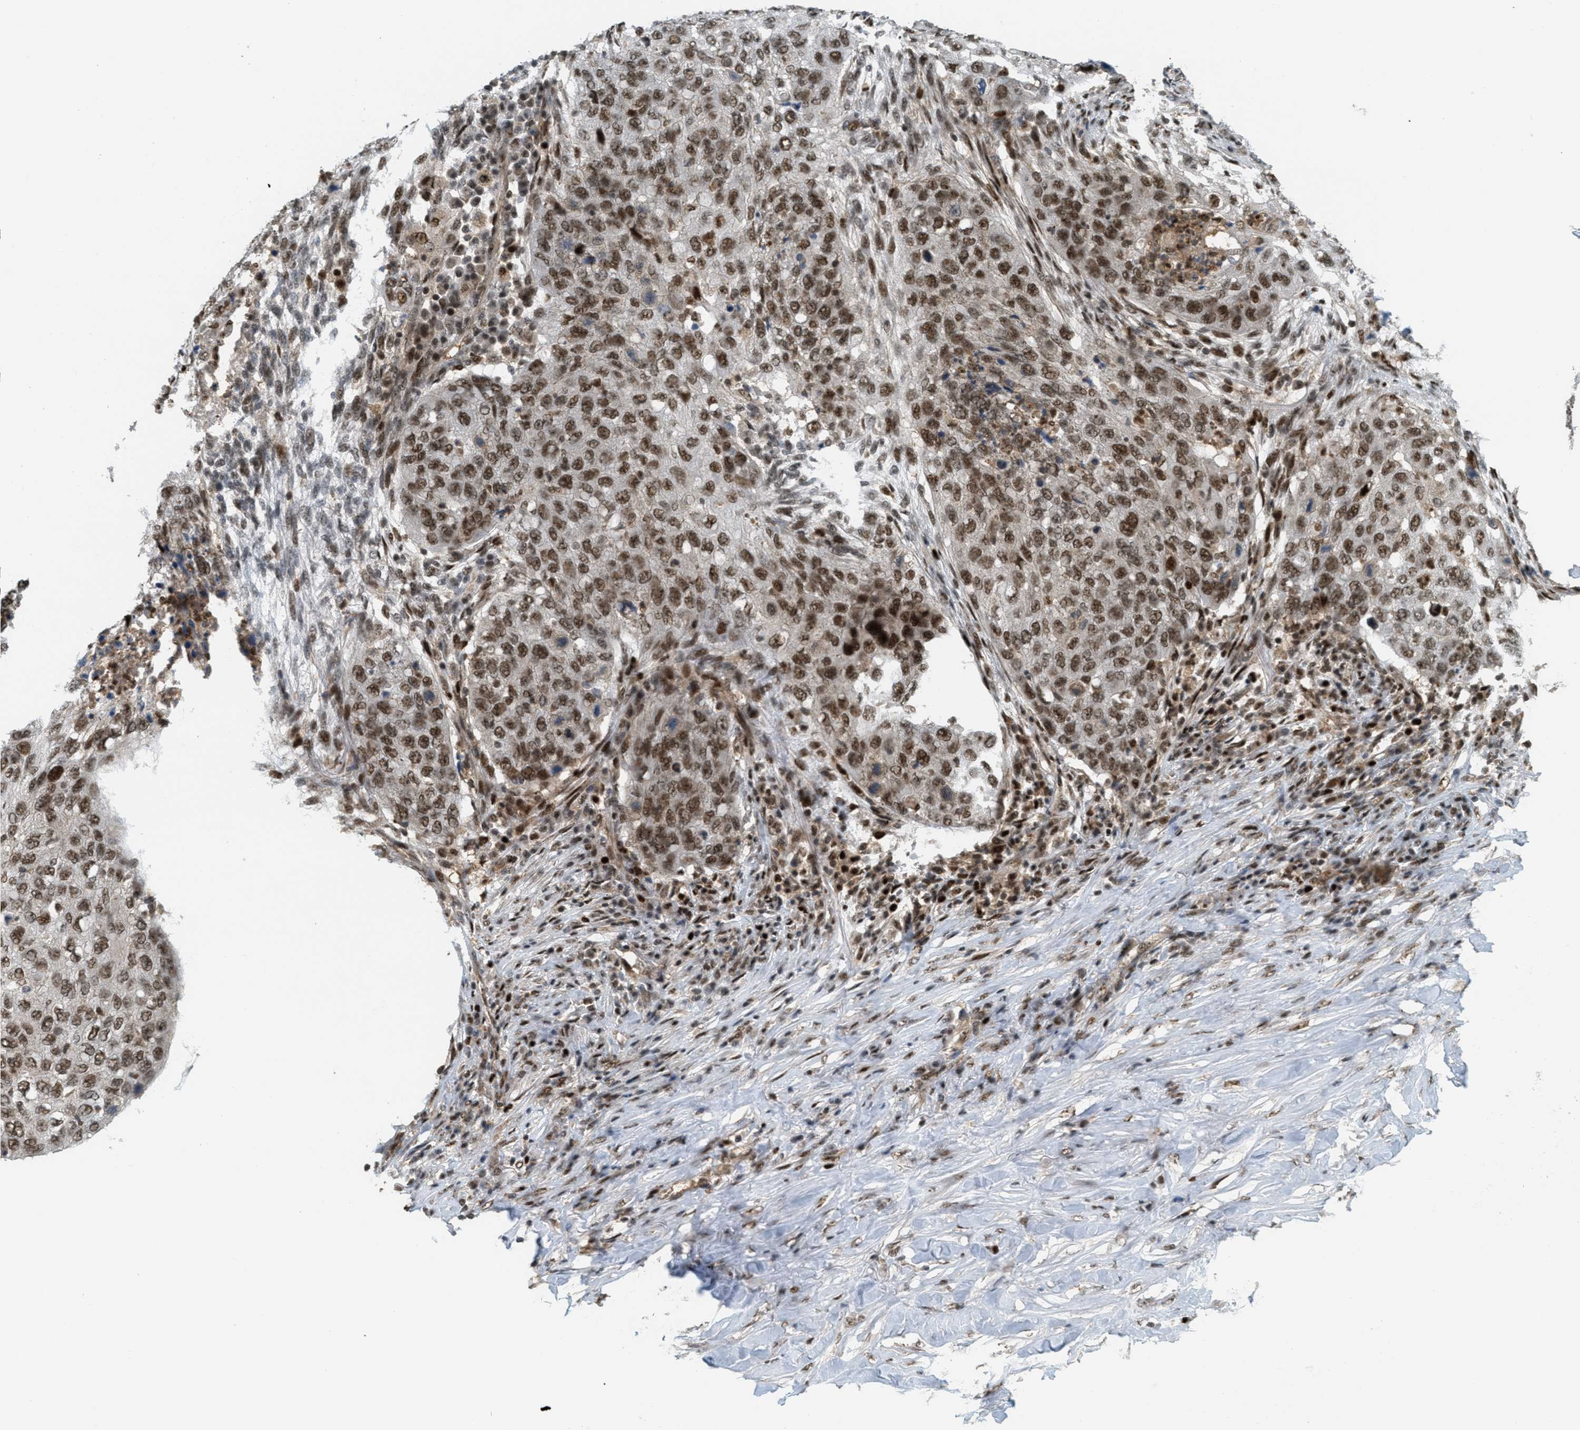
{"staining": {"intensity": "moderate", "quantity": ">75%", "location": "cytoplasmic/membranous,nuclear"}, "tissue": "lung cancer", "cell_type": "Tumor cells", "image_type": "cancer", "snomed": [{"axis": "morphology", "description": "Squamous cell carcinoma, NOS"}, {"axis": "topography", "description": "Lung"}], "caption": "A brown stain shows moderate cytoplasmic/membranous and nuclear expression of a protein in human squamous cell carcinoma (lung) tumor cells.", "gene": "TLK1", "patient": {"sex": "female", "age": 63}}